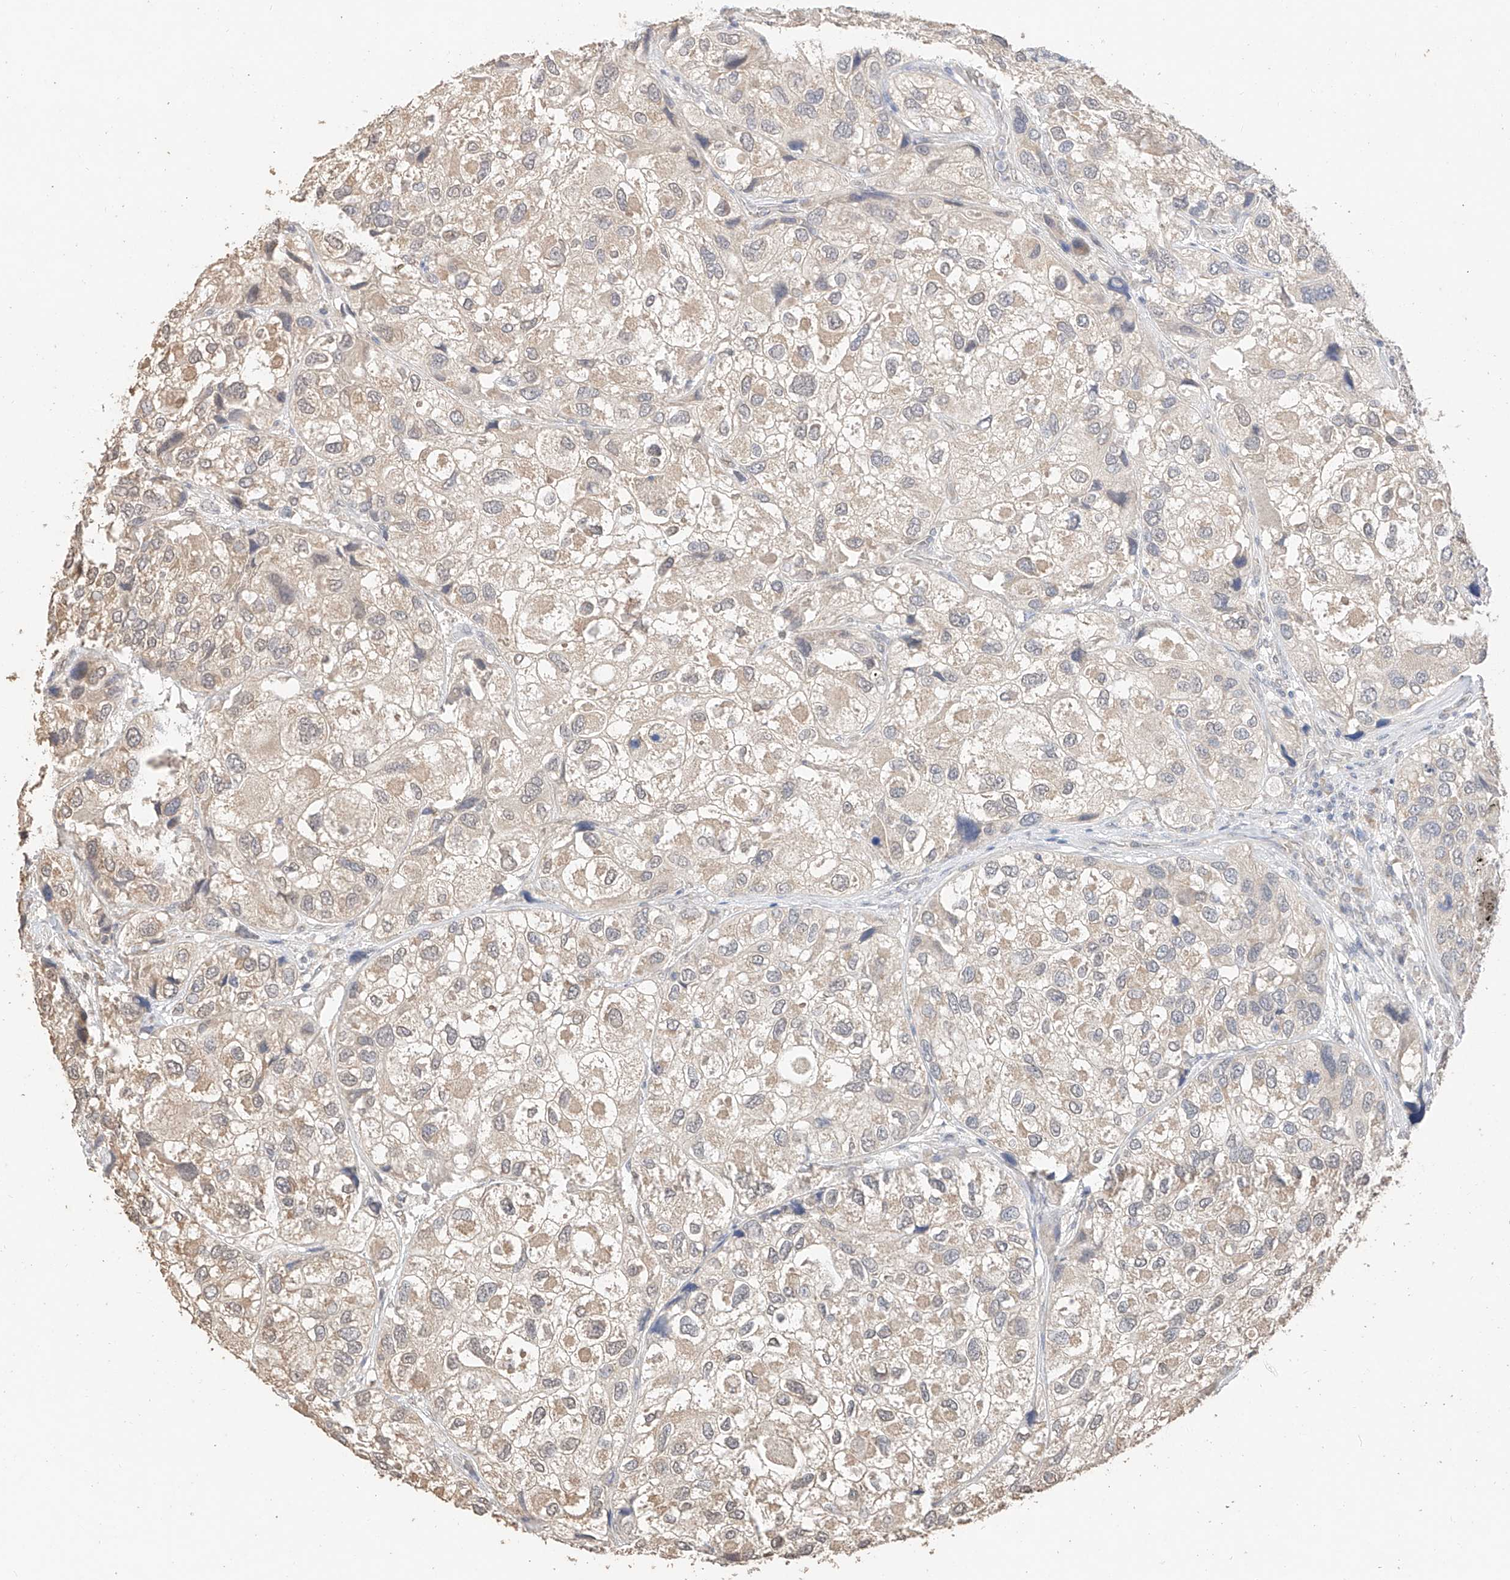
{"staining": {"intensity": "weak", "quantity": "25%-75%", "location": "cytoplasmic/membranous"}, "tissue": "urothelial cancer", "cell_type": "Tumor cells", "image_type": "cancer", "snomed": [{"axis": "morphology", "description": "Urothelial carcinoma, High grade"}, {"axis": "topography", "description": "Urinary bladder"}], "caption": "Tumor cells show low levels of weak cytoplasmic/membranous staining in about 25%-75% of cells in human high-grade urothelial carcinoma.", "gene": "IL22RA2", "patient": {"sex": "female", "age": 64}}